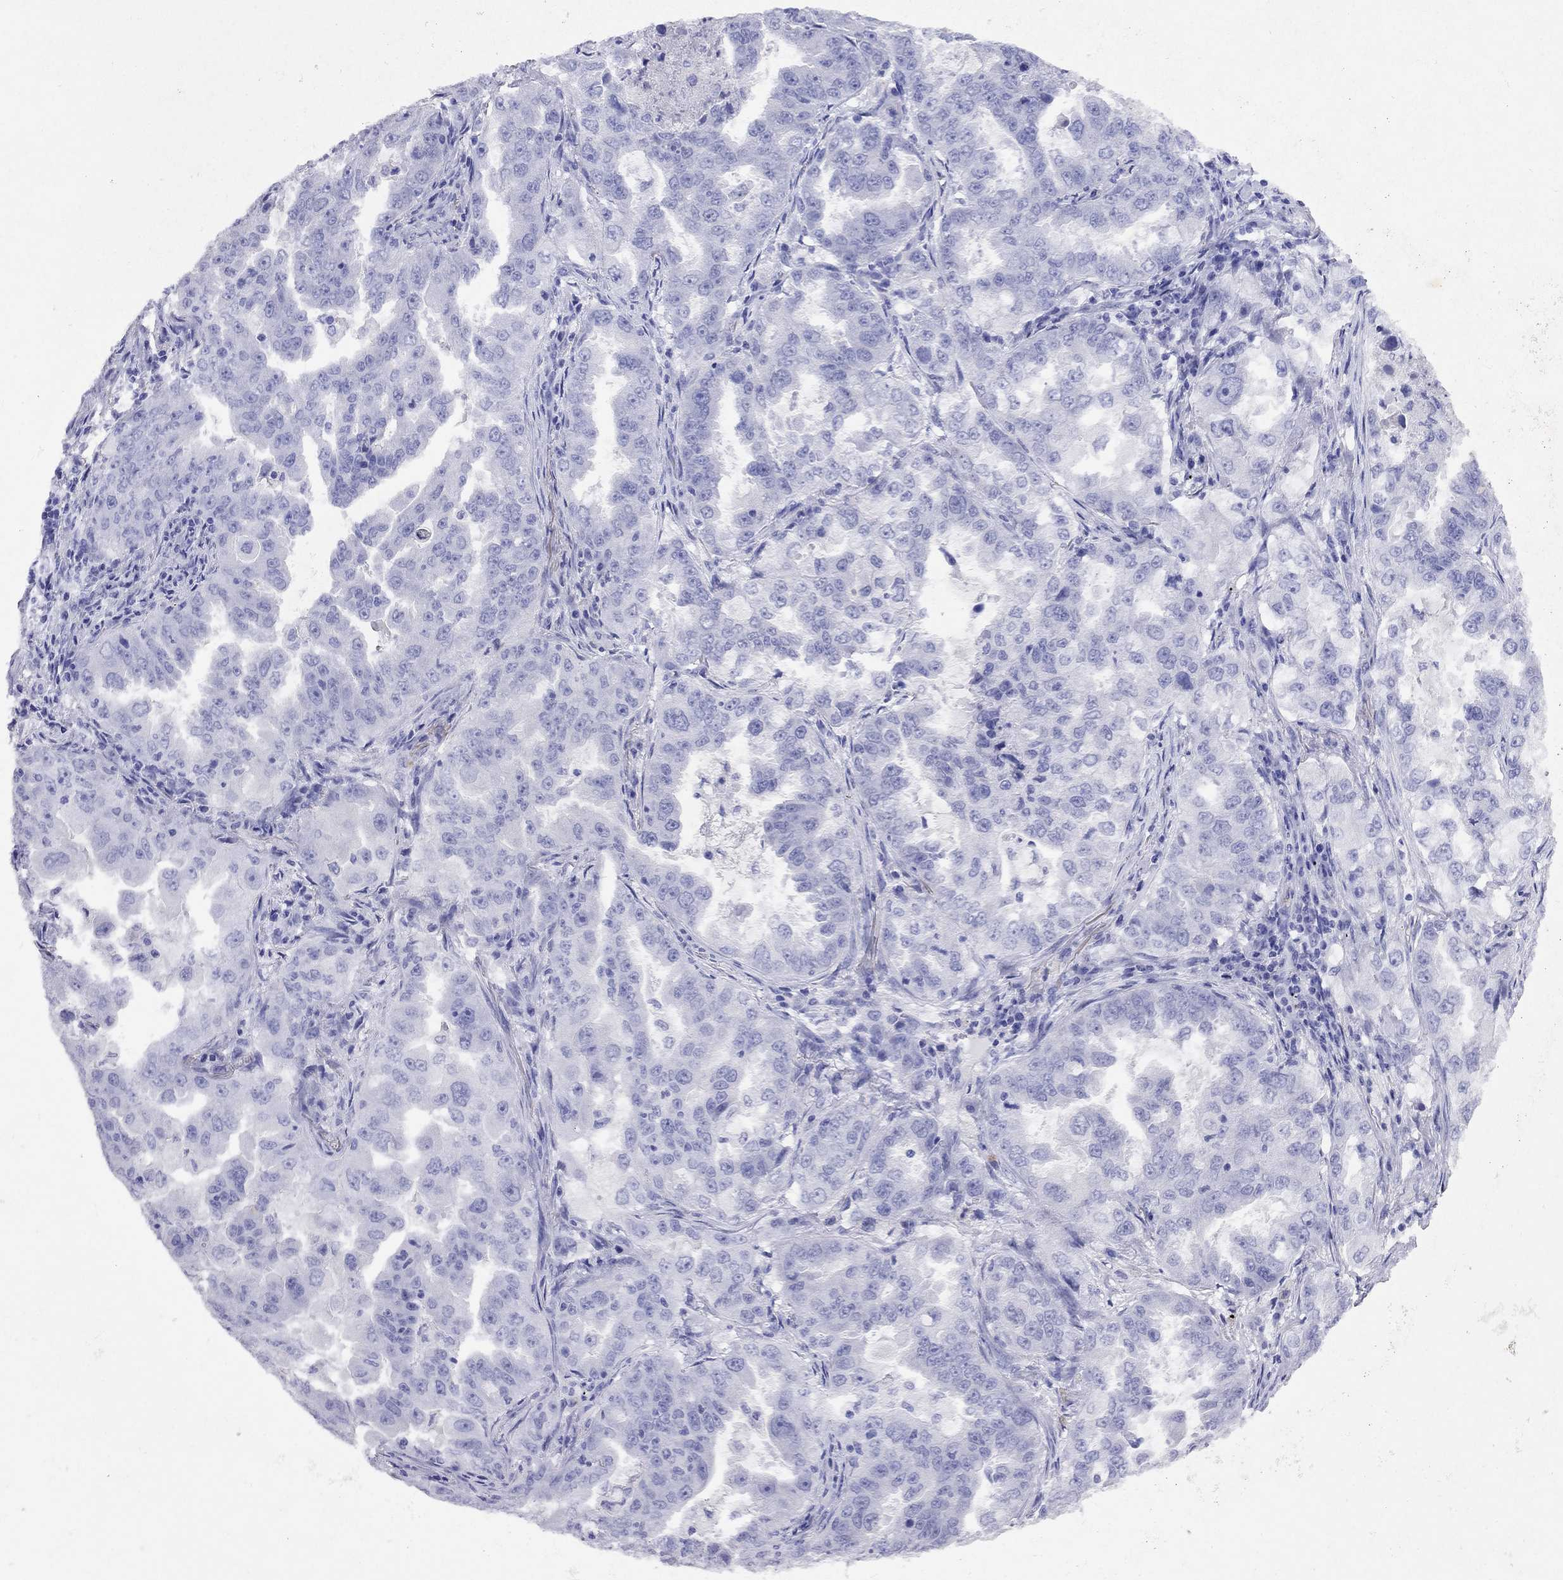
{"staining": {"intensity": "negative", "quantity": "none", "location": "none"}, "tissue": "lung cancer", "cell_type": "Tumor cells", "image_type": "cancer", "snomed": [{"axis": "morphology", "description": "Adenocarcinoma, NOS"}, {"axis": "topography", "description": "Lung"}], "caption": "Tumor cells show no significant protein expression in lung cancer (adenocarcinoma).", "gene": "ARMC12", "patient": {"sex": "female", "age": 61}}